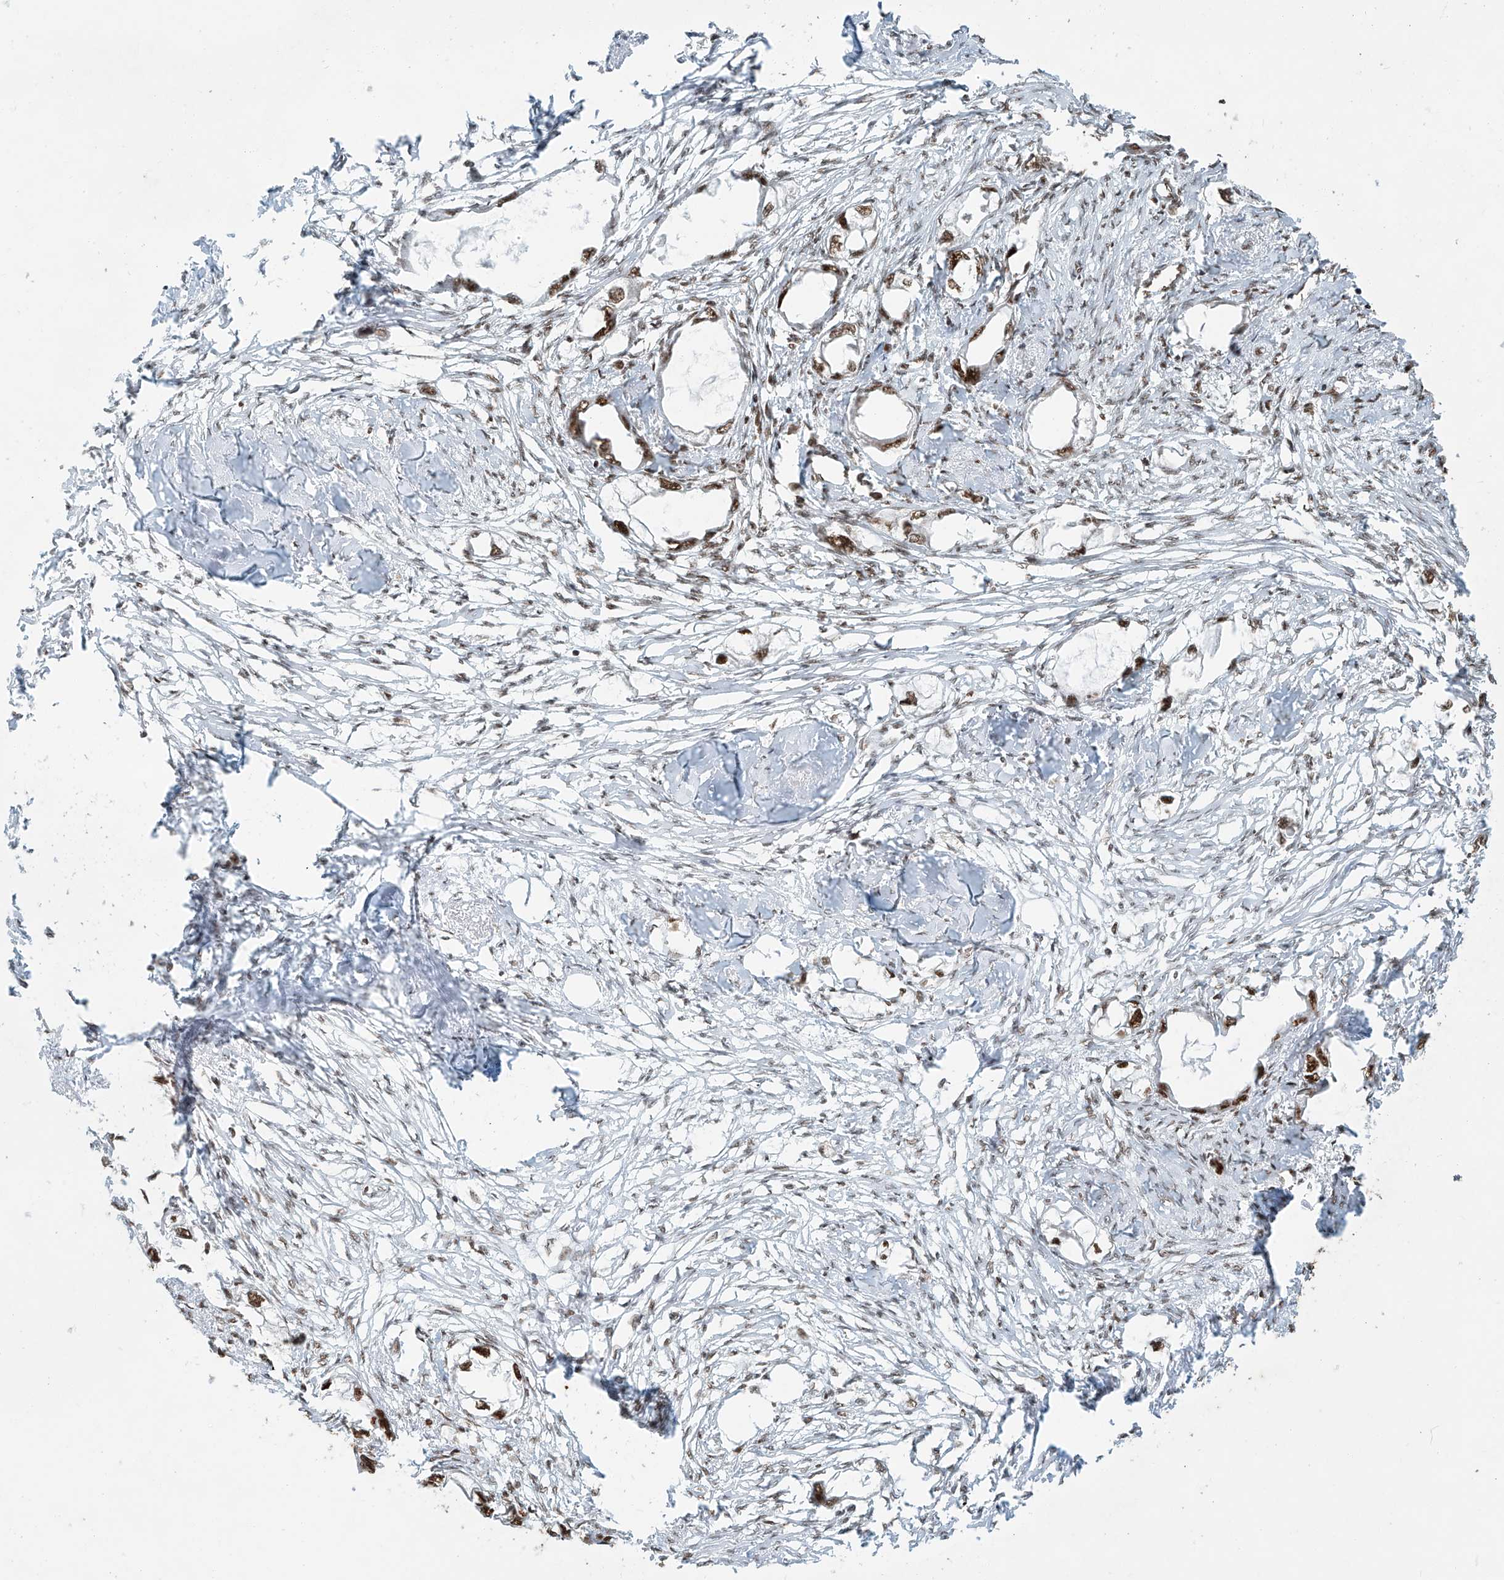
{"staining": {"intensity": "moderate", "quantity": ">75%", "location": "nuclear"}, "tissue": "endometrial cancer", "cell_type": "Tumor cells", "image_type": "cancer", "snomed": [{"axis": "morphology", "description": "Adenocarcinoma, NOS"}, {"axis": "morphology", "description": "Adenocarcinoma, metastatic, NOS"}, {"axis": "topography", "description": "Adipose tissue"}, {"axis": "topography", "description": "Endometrium"}], "caption": "Metastatic adenocarcinoma (endometrial) was stained to show a protein in brown. There is medium levels of moderate nuclear positivity in approximately >75% of tumor cells. (Brightfield microscopy of DAB IHC at high magnification).", "gene": "FAM193B", "patient": {"sex": "female", "age": 67}}